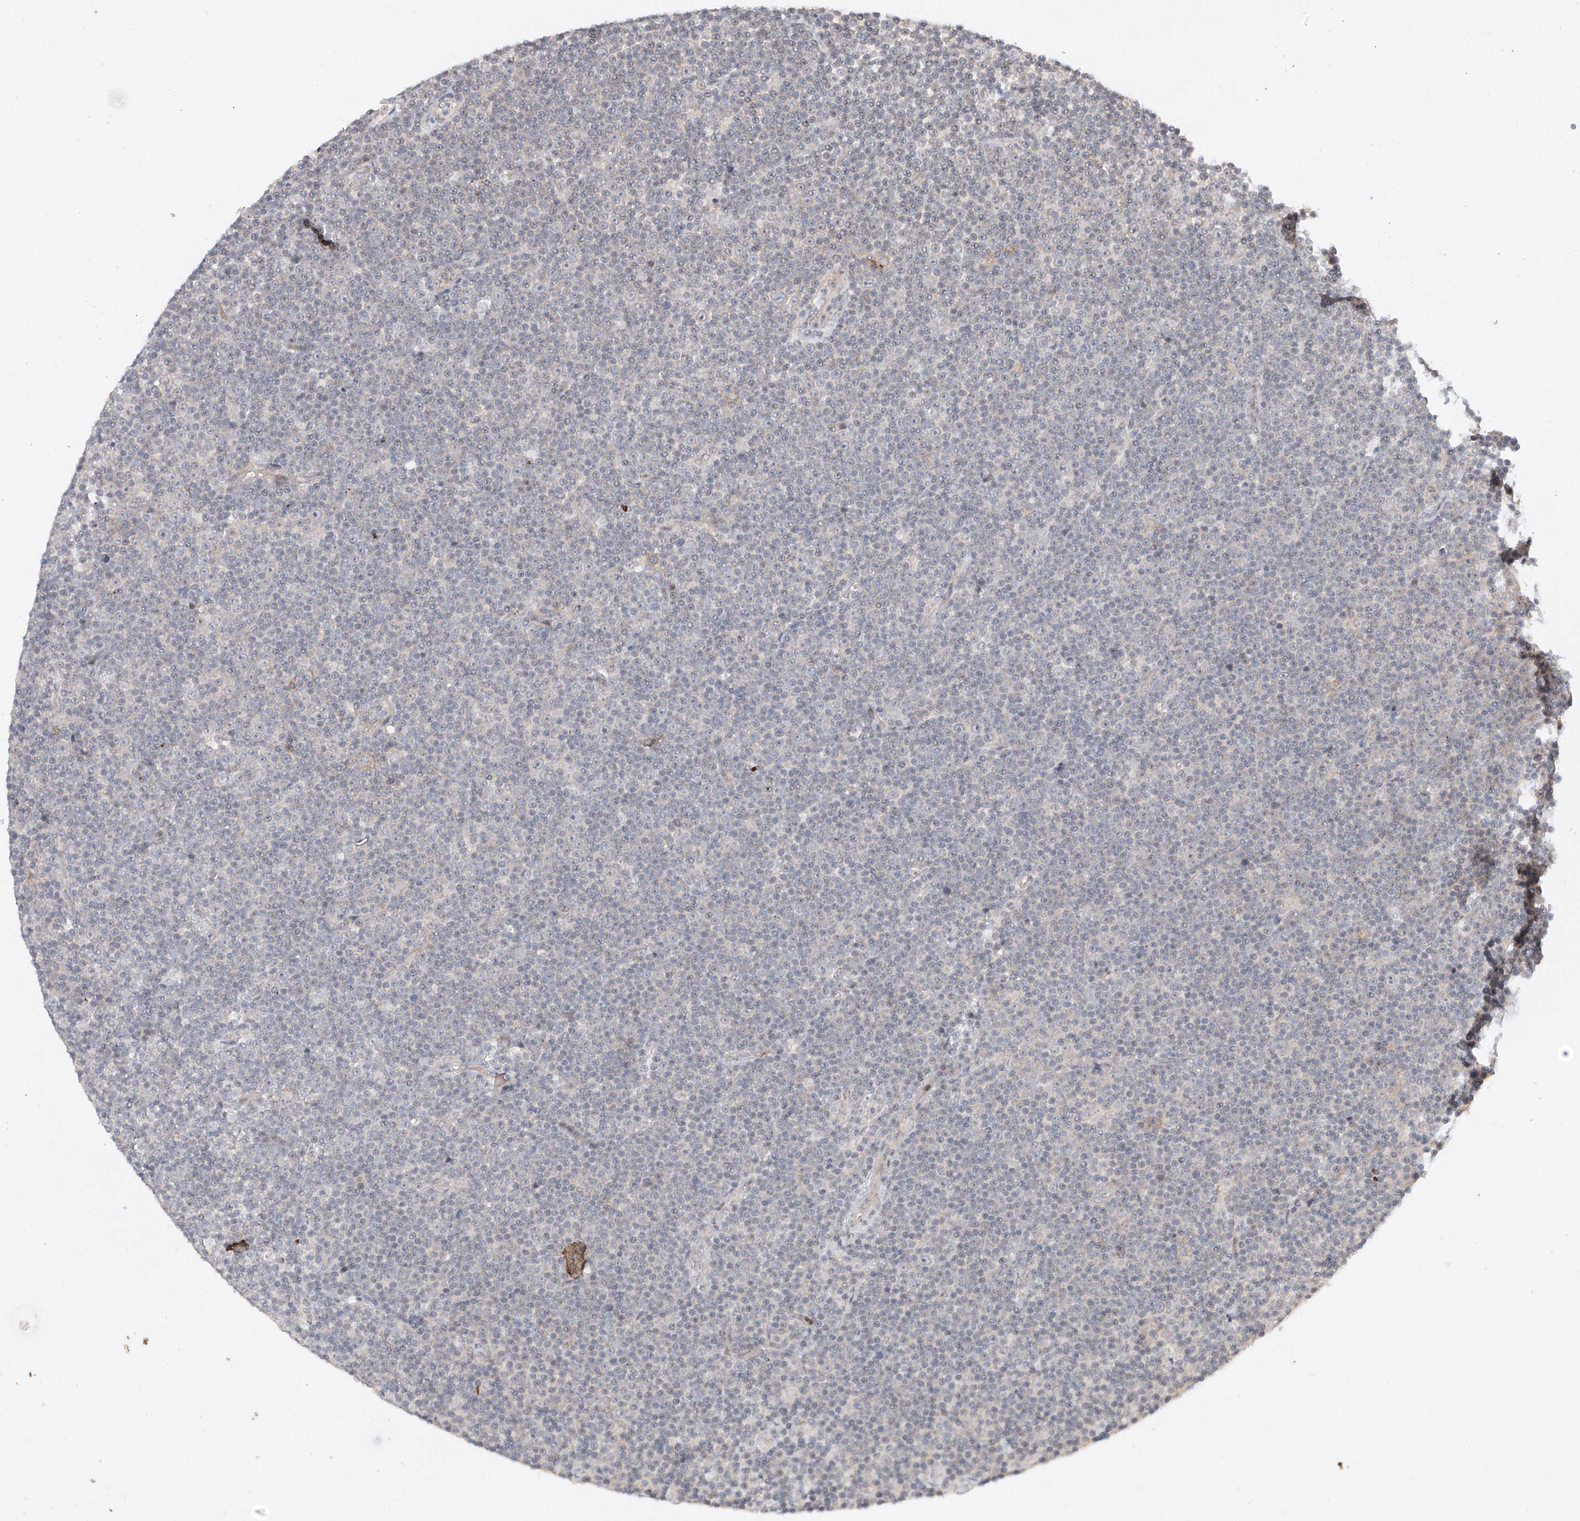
{"staining": {"intensity": "negative", "quantity": "none", "location": "none"}, "tissue": "lymphoma", "cell_type": "Tumor cells", "image_type": "cancer", "snomed": [{"axis": "morphology", "description": "Malignant lymphoma, non-Hodgkin's type, Low grade"}, {"axis": "topography", "description": "Lymph node"}], "caption": "Micrograph shows no protein staining in tumor cells of low-grade malignant lymphoma, non-Hodgkin's type tissue.", "gene": "TASP1", "patient": {"sex": "female", "age": 67}}